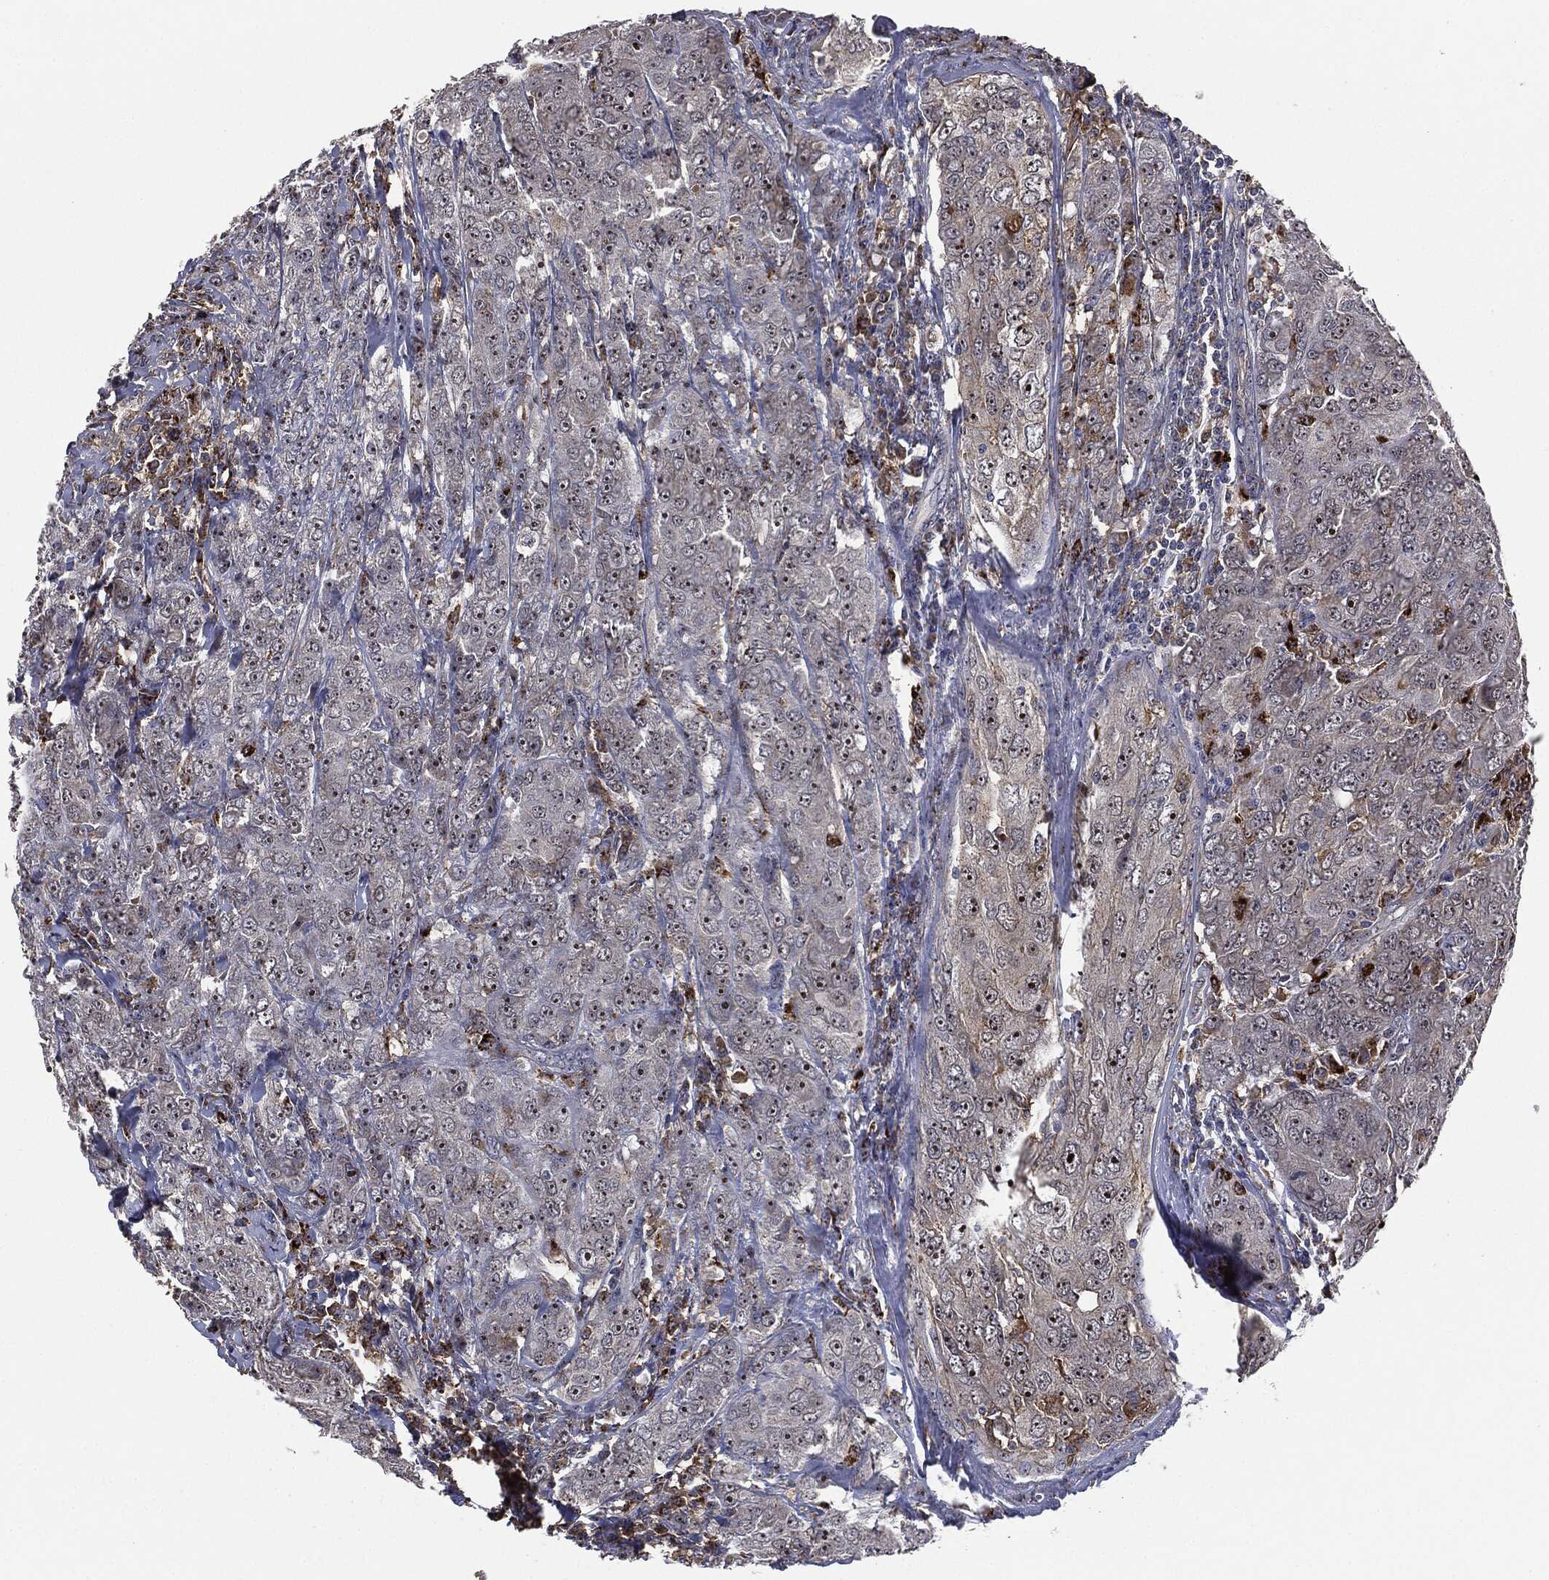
{"staining": {"intensity": "moderate", "quantity": ">75%", "location": "nuclear"}, "tissue": "breast cancer", "cell_type": "Tumor cells", "image_type": "cancer", "snomed": [{"axis": "morphology", "description": "Duct carcinoma"}, {"axis": "topography", "description": "Breast"}], "caption": "About >75% of tumor cells in breast cancer (invasive ductal carcinoma) exhibit moderate nuclear protein positivity as visualized by brown immunohistochemical staining.", "gene": "TRMT1L", "patient": {"sex": "female", "age": 43}}